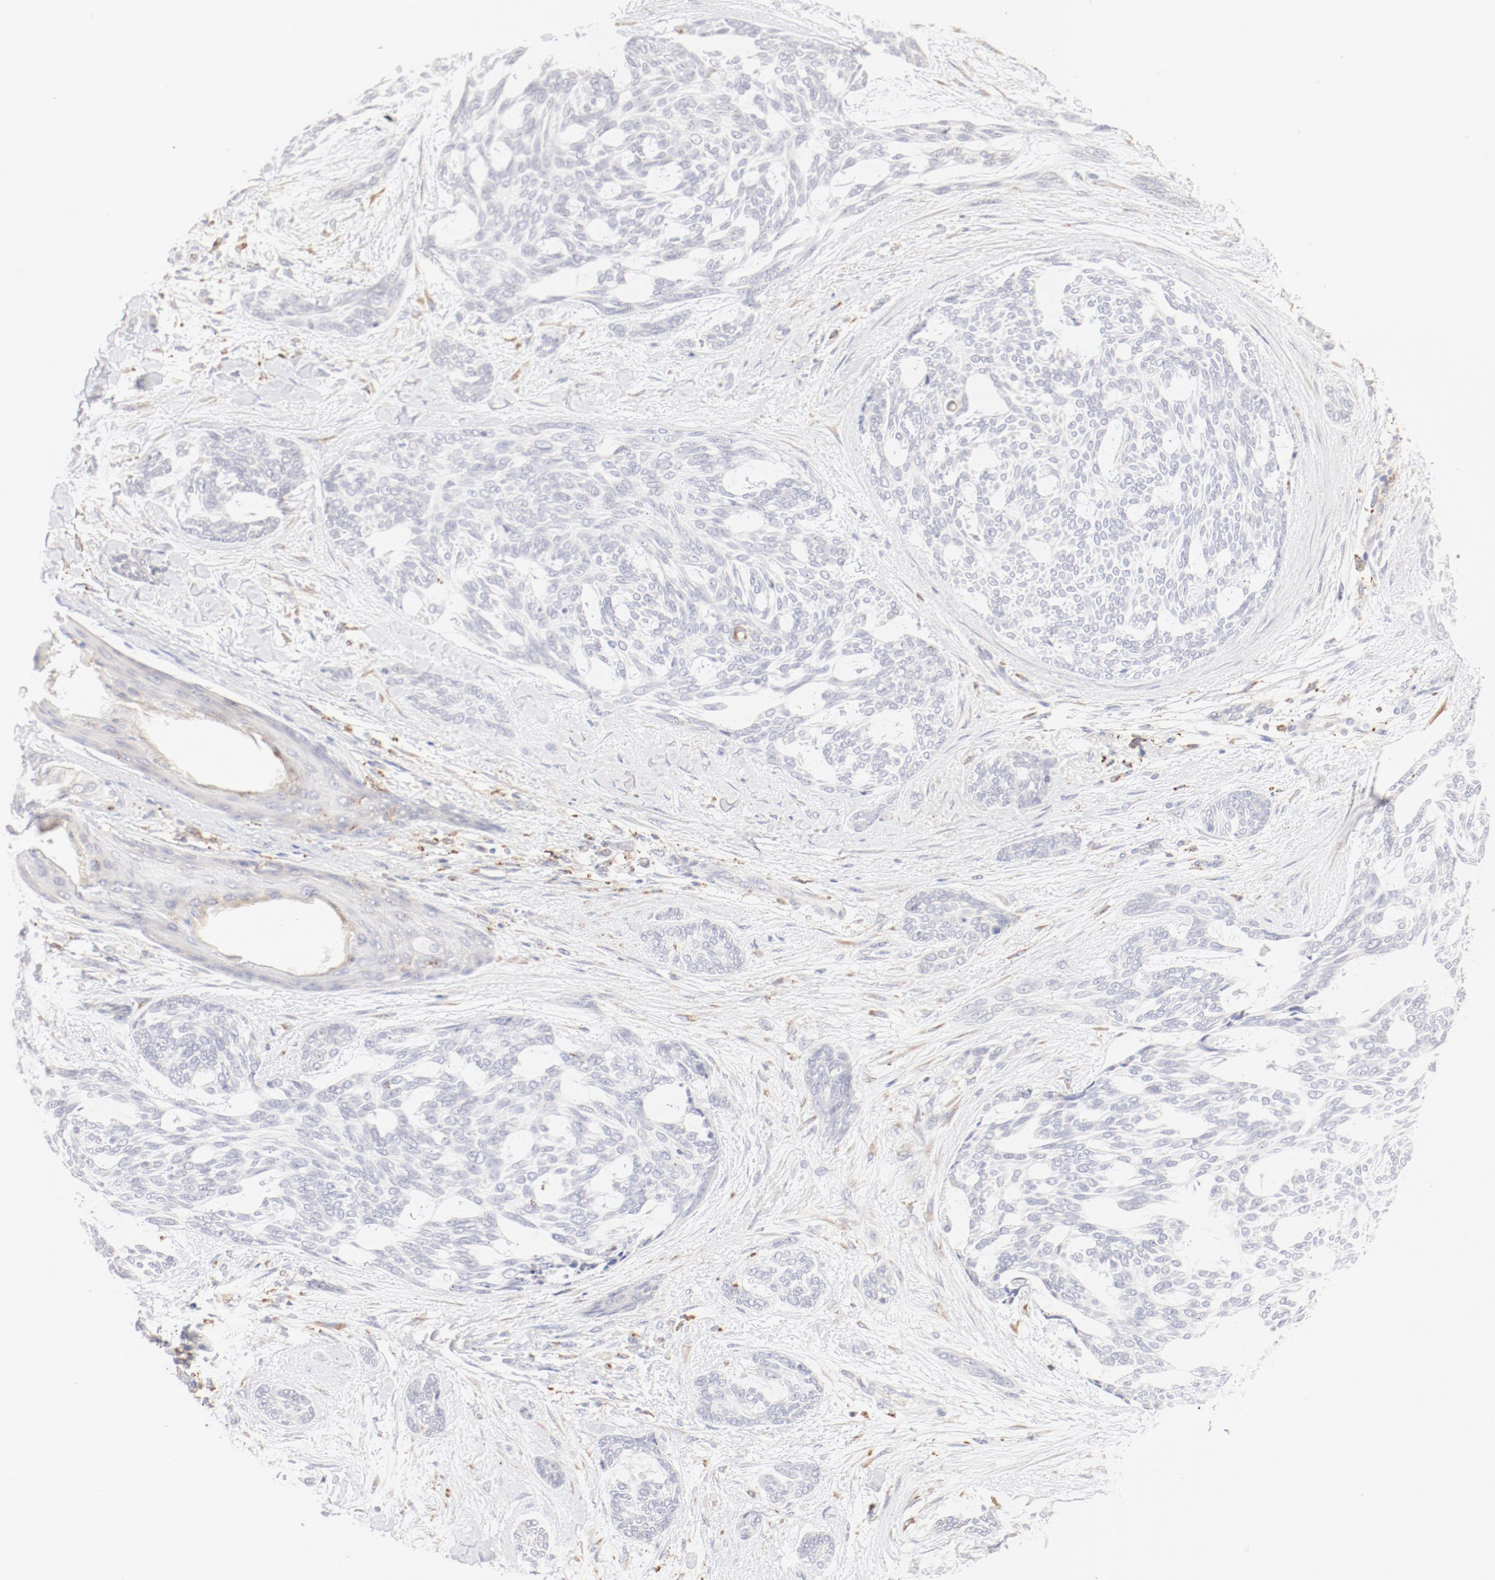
{"staining": {"intensity": "negative", "quantity": "none", "location": "none"}, "tissue": "skin cancer", "cell_type": "Tumor cells", "image_type": "cancer", "snomed": [{"axis": "morphology", "description": "Normal tissue, NOS"}, {"axis": "morphology", "description": "Basal cell carcinoma"}, {"axis": "topography", "description": "Skin"}], "caption": "High magnification brightfield microscopy of skin basal cell carcinoma stained with DAB (brown) and counterstained with hematoxylin (blue): tumor cells show no significant staining.", "gene": "CTSH", "patient": {"sex": "female", "age": 71}}